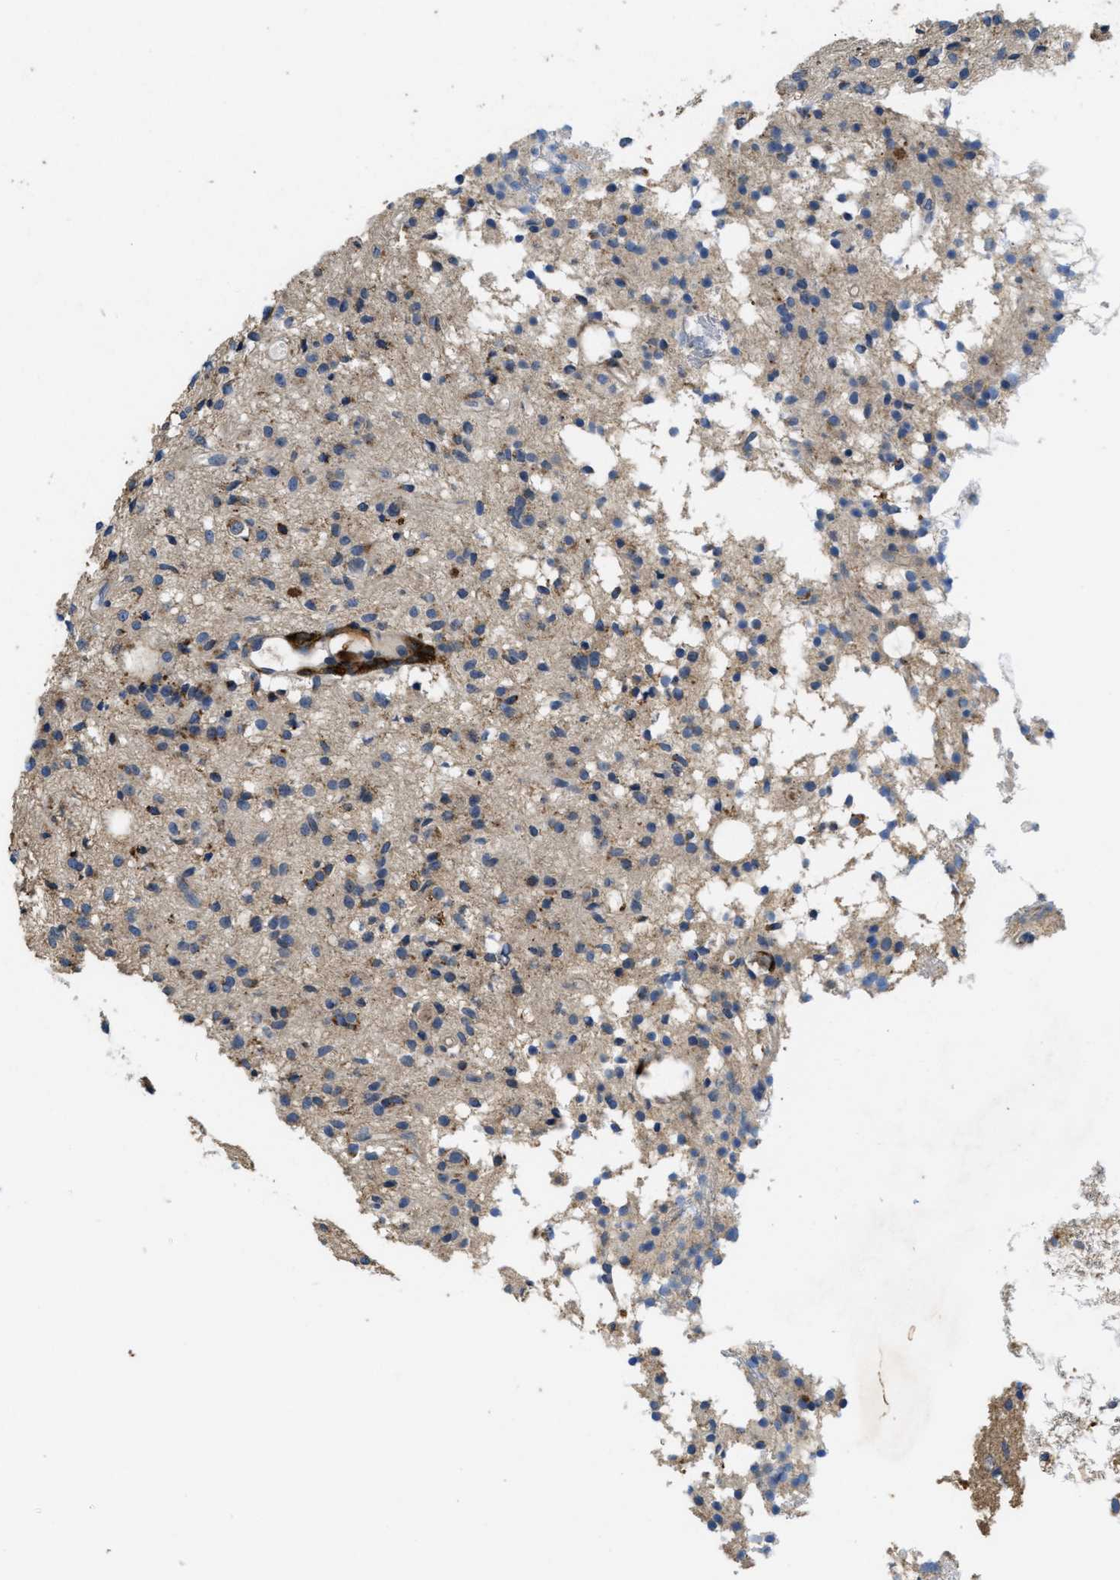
{"staining": {"intensity": "weak", "quantity": ">75%", "location": "cytoplasmic/membranous"}, "tissue": "glioma", "cell_type": "Tumor cells", "image_type": "cancer", "snomed": [{"axis": "morphology", "description": "Glioma, malignant, High grade"}, {"axis": "topography", "description": "Brain"}], "caption": "A low amount of weak cytoplasmic/membranous staining is present in about >75% of tumor cells in glioma tissue.", "gene": "BMPR2", "patient": {"sex": "female", "age": 59}}